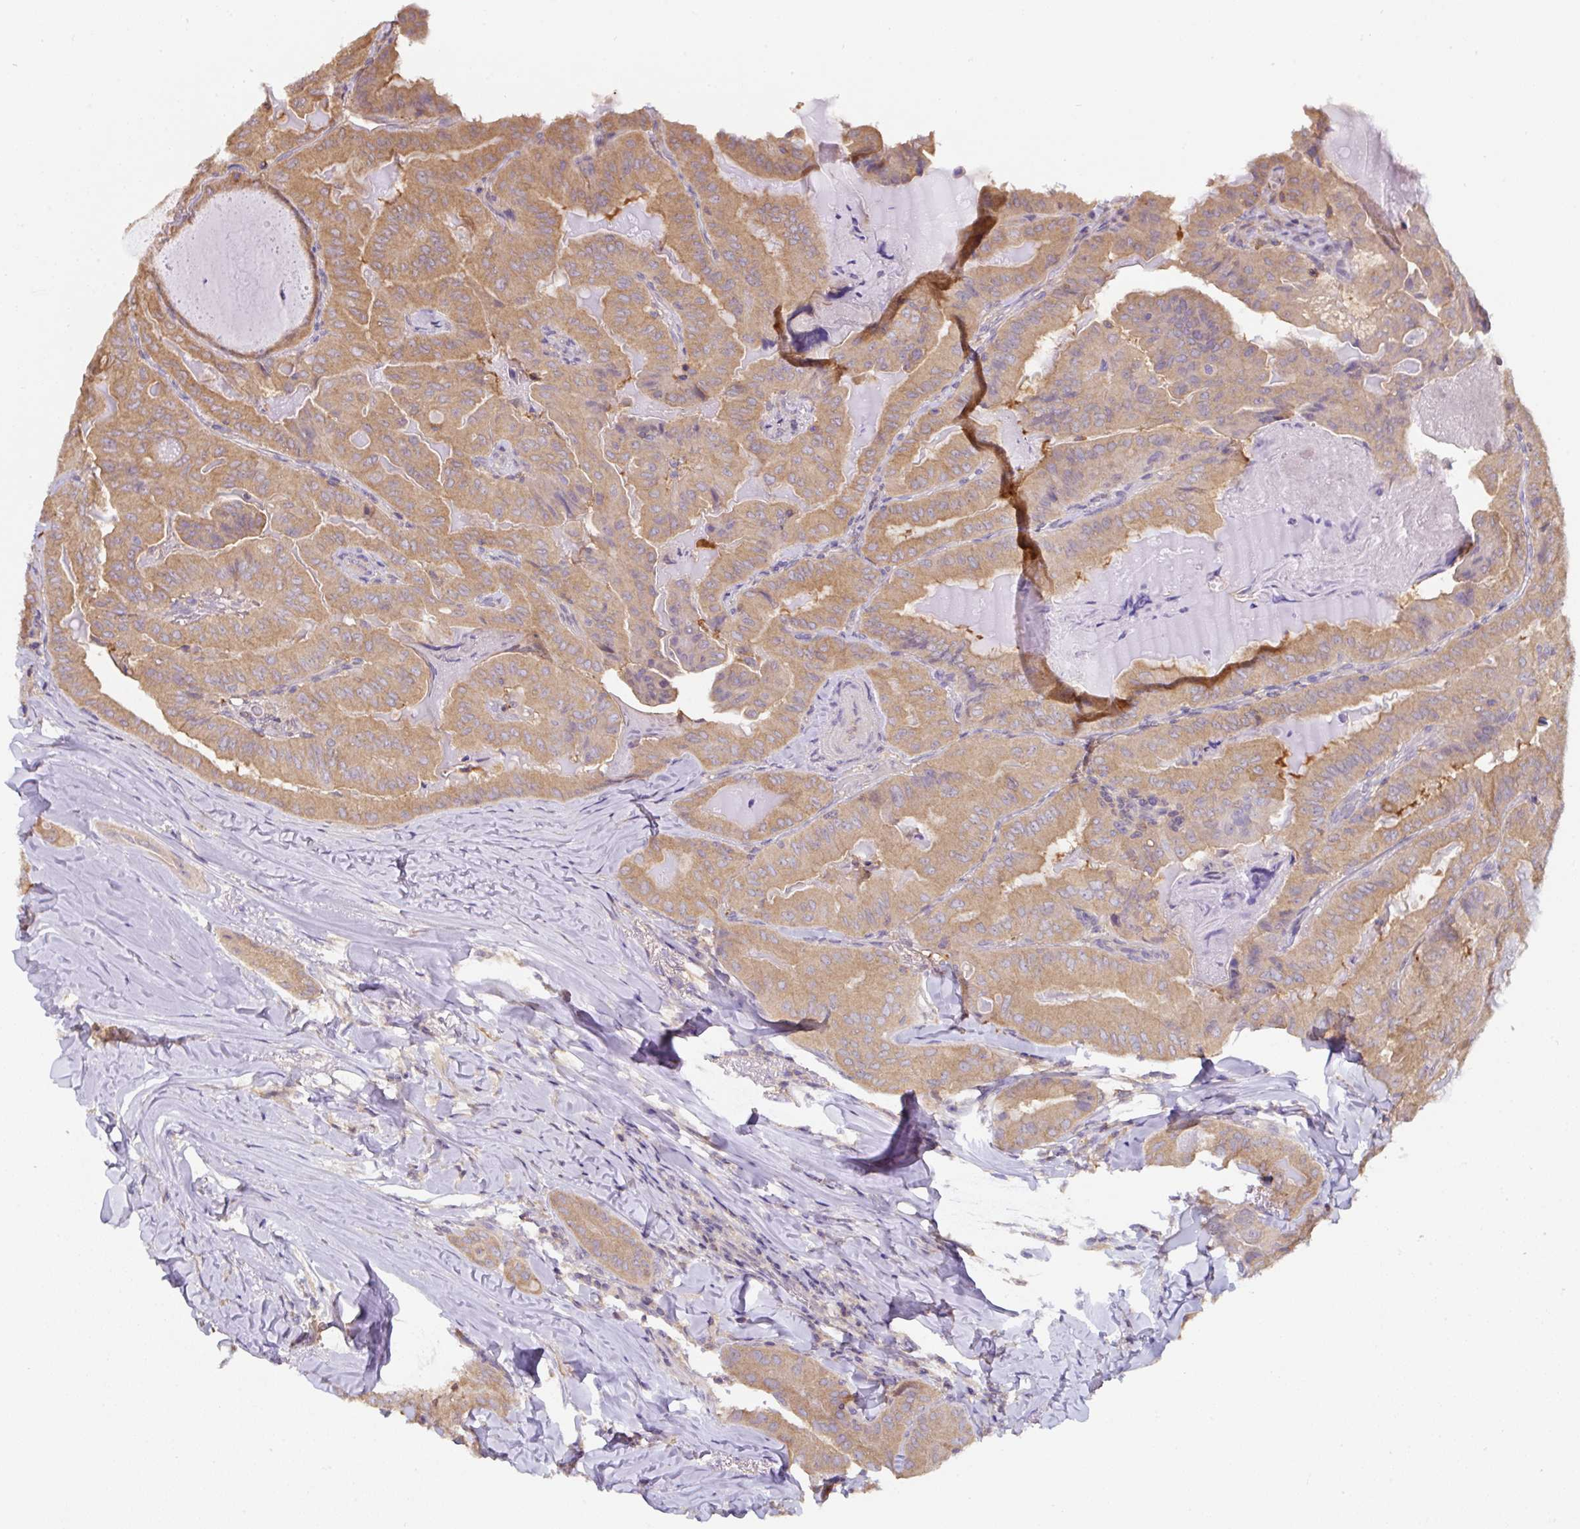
{"staining": {"intensity": "moderate", "quantity": ">75%", "location": "cytoplasmic/membranous"}, "tissue": "thyroid cancer", "cell_type": "Tumor cells", "image_type": "cancer", "snomed": [{"axis": "morphology", "description": "Papillary adenocarcinoma, NOS"}, {"axis": "topography", "description": "Thyroid gland"}], "caption": "Thyroid cancer tissue demonstrates moderate cytoplasmic/membranous staining in approximately >75% of tumor cells, visualized by immunohistochemistry. The staining was performed using DAB (3,3'-diaminobenzidine) to visualize the protein expression in brown, while the nuclei were stained in blue with hematoxylin (Magnification: 20x).", "gene": "ST13", "patient": {"sex": "female", "age": 68}}